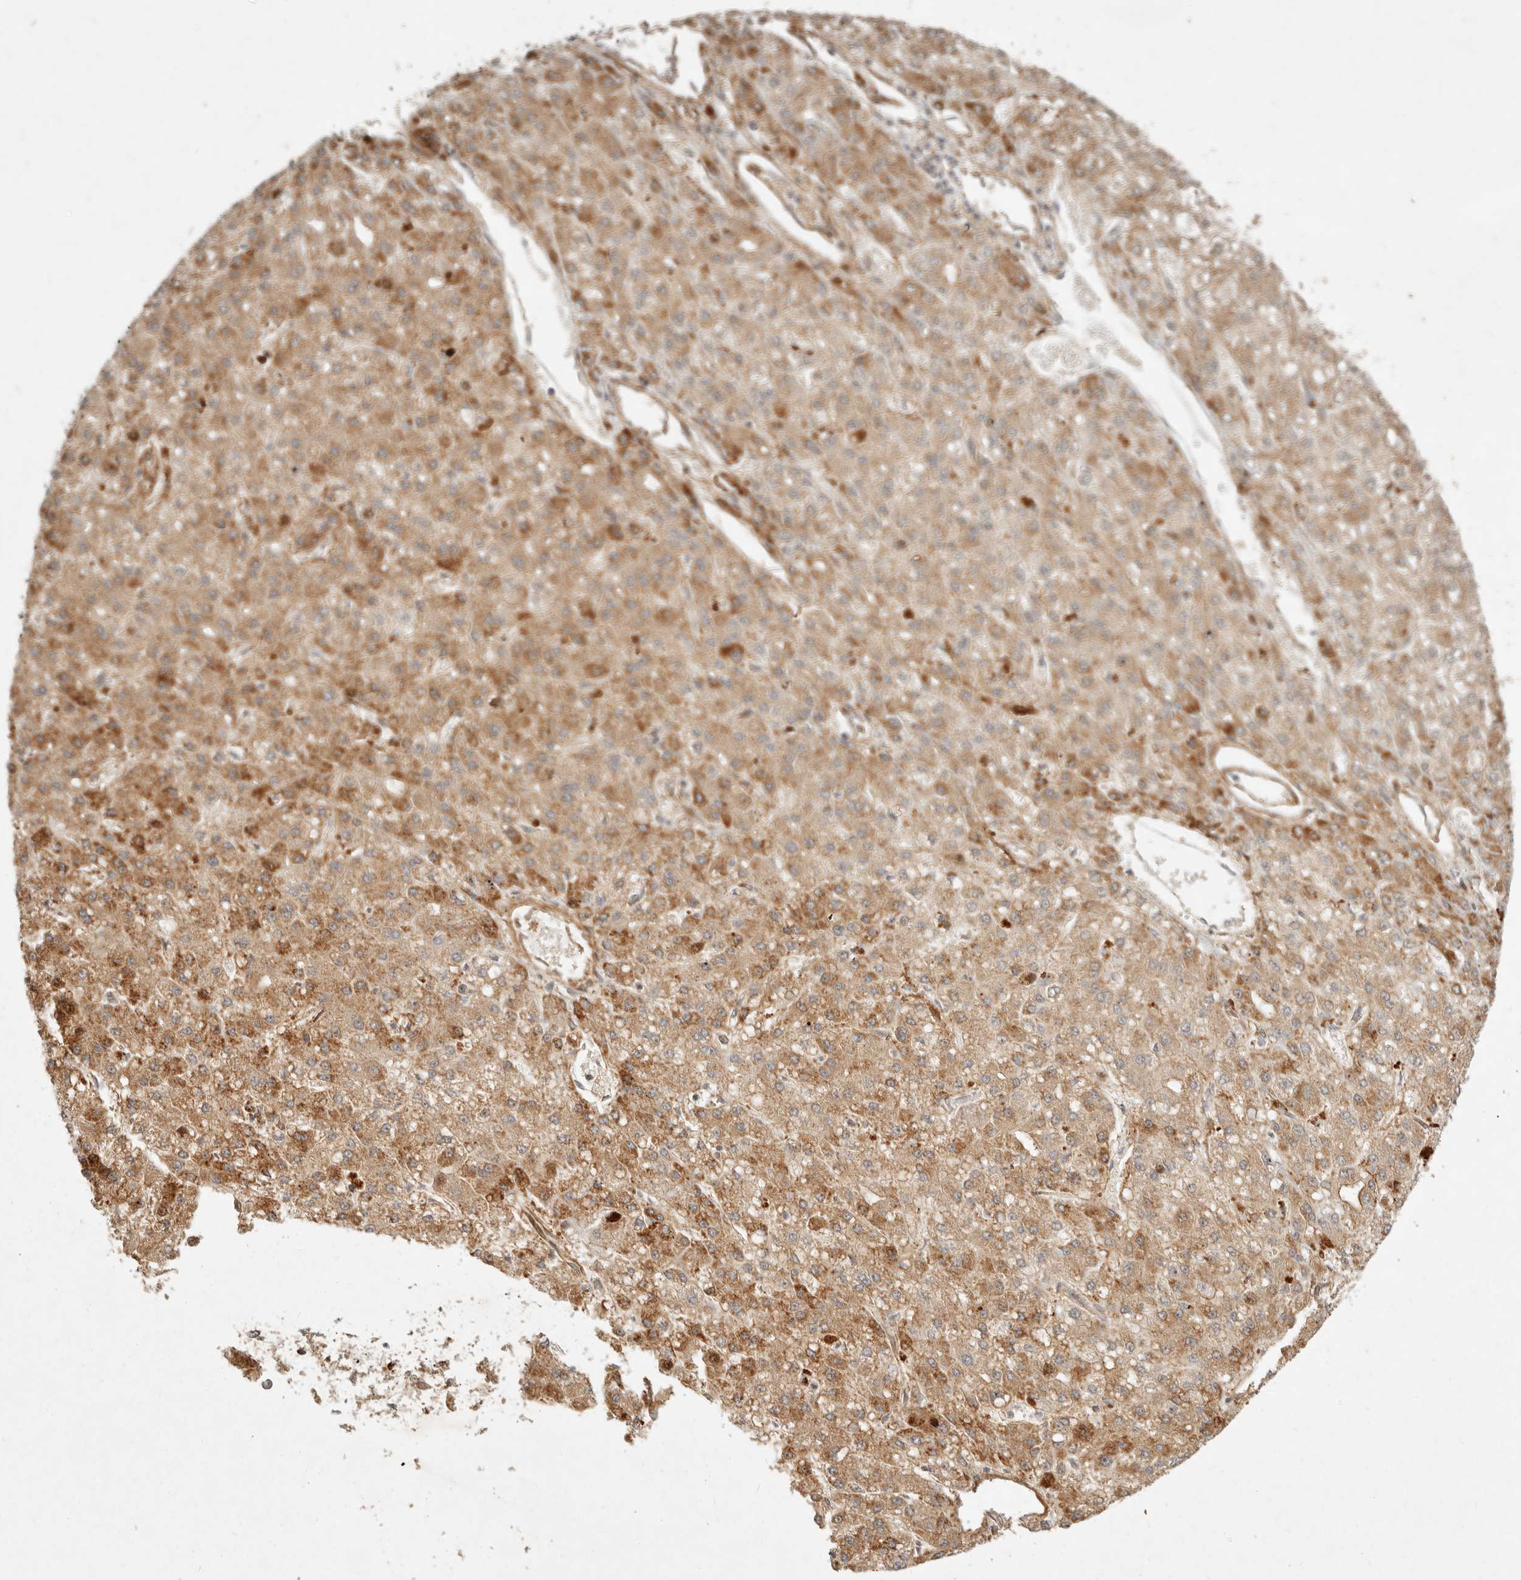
{"staining": {"intensity": "moderate", "quantity": ">75%", "location": "cytoplasmic/membranous"}, "tissue": "liver cancer", "cell_type": "Tumor cells", "image_type": "cancer", "snomed": [{"axis": "morphology", "description": "Carcinoma, Hepatocellular, NOS"}, {"axis": "topography", "description": "Liver"}], "caption": "Tumor cells exhibit medium levels of moderate cytoplasmic/membranous expression in approximately >75% of cells in human liver hepatocellular carcinoma.", "gene": "KLHL38", "patient": {"sex": "male", "age": 67}}